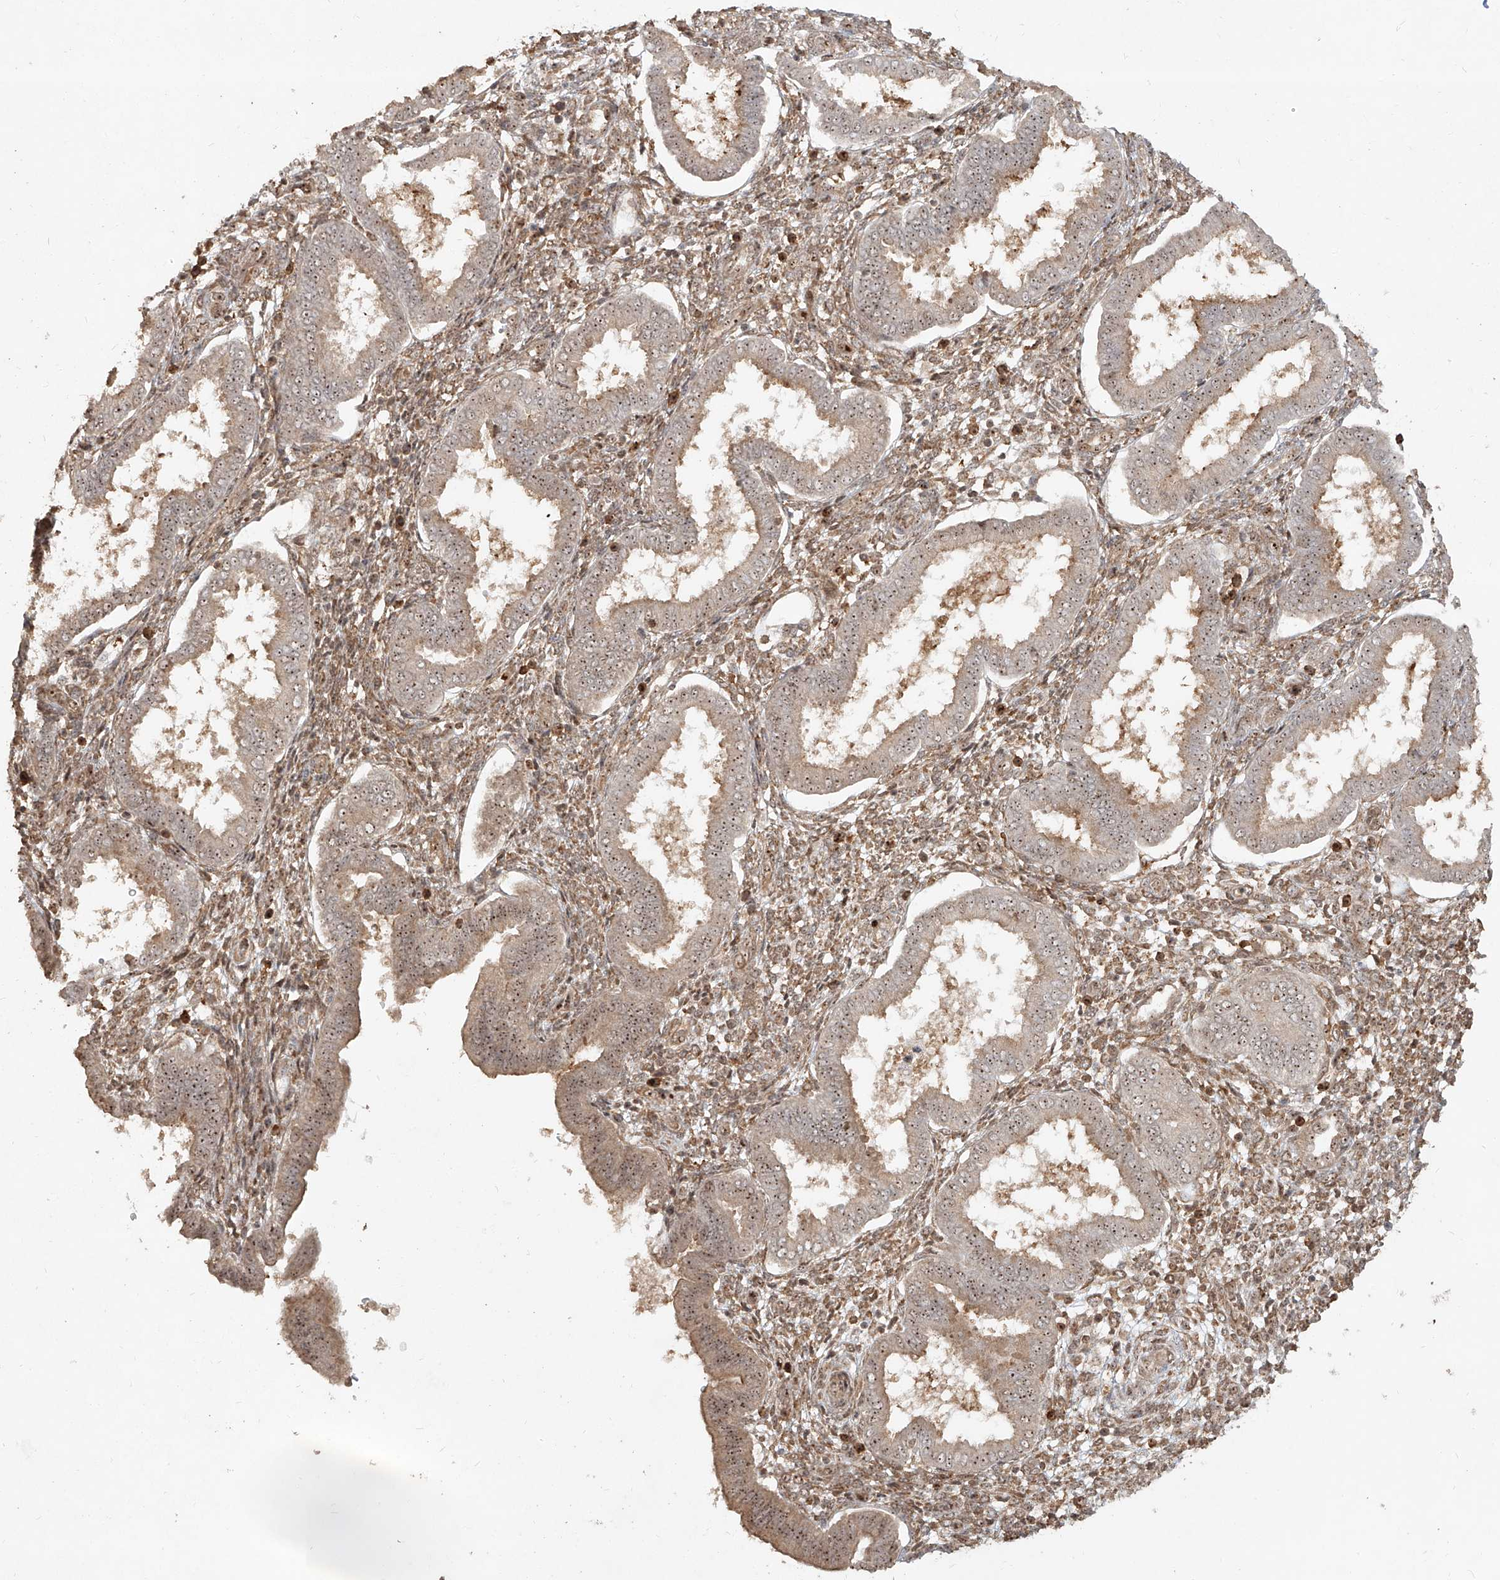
{"staining": {"intensity": "moderate", "quantity": "25%-75%", "location": "cytoplasmic/membranous,nuclear"}, "tissue": "endometrium", "cell_type": "Cells in endometrial stroma", "image_type": "normal", "snomed": [{"axis": "morphology", "description": "Normal tissue, NOS"}, {"axis": "topography", "description": "Endometrium"}], "caption": "Unremarkable endometrium was stained to show a protein in brown. There is medium levels of moderate cytoplasmic/membranous,nuclear staining in approximately 25%-75% of cells in endometrial stroma. The protein of interest is shown in brown color, while the nuclei are stained blue.", "gene": "BYSL", "patient": {"sex": "female", "age": 24}}